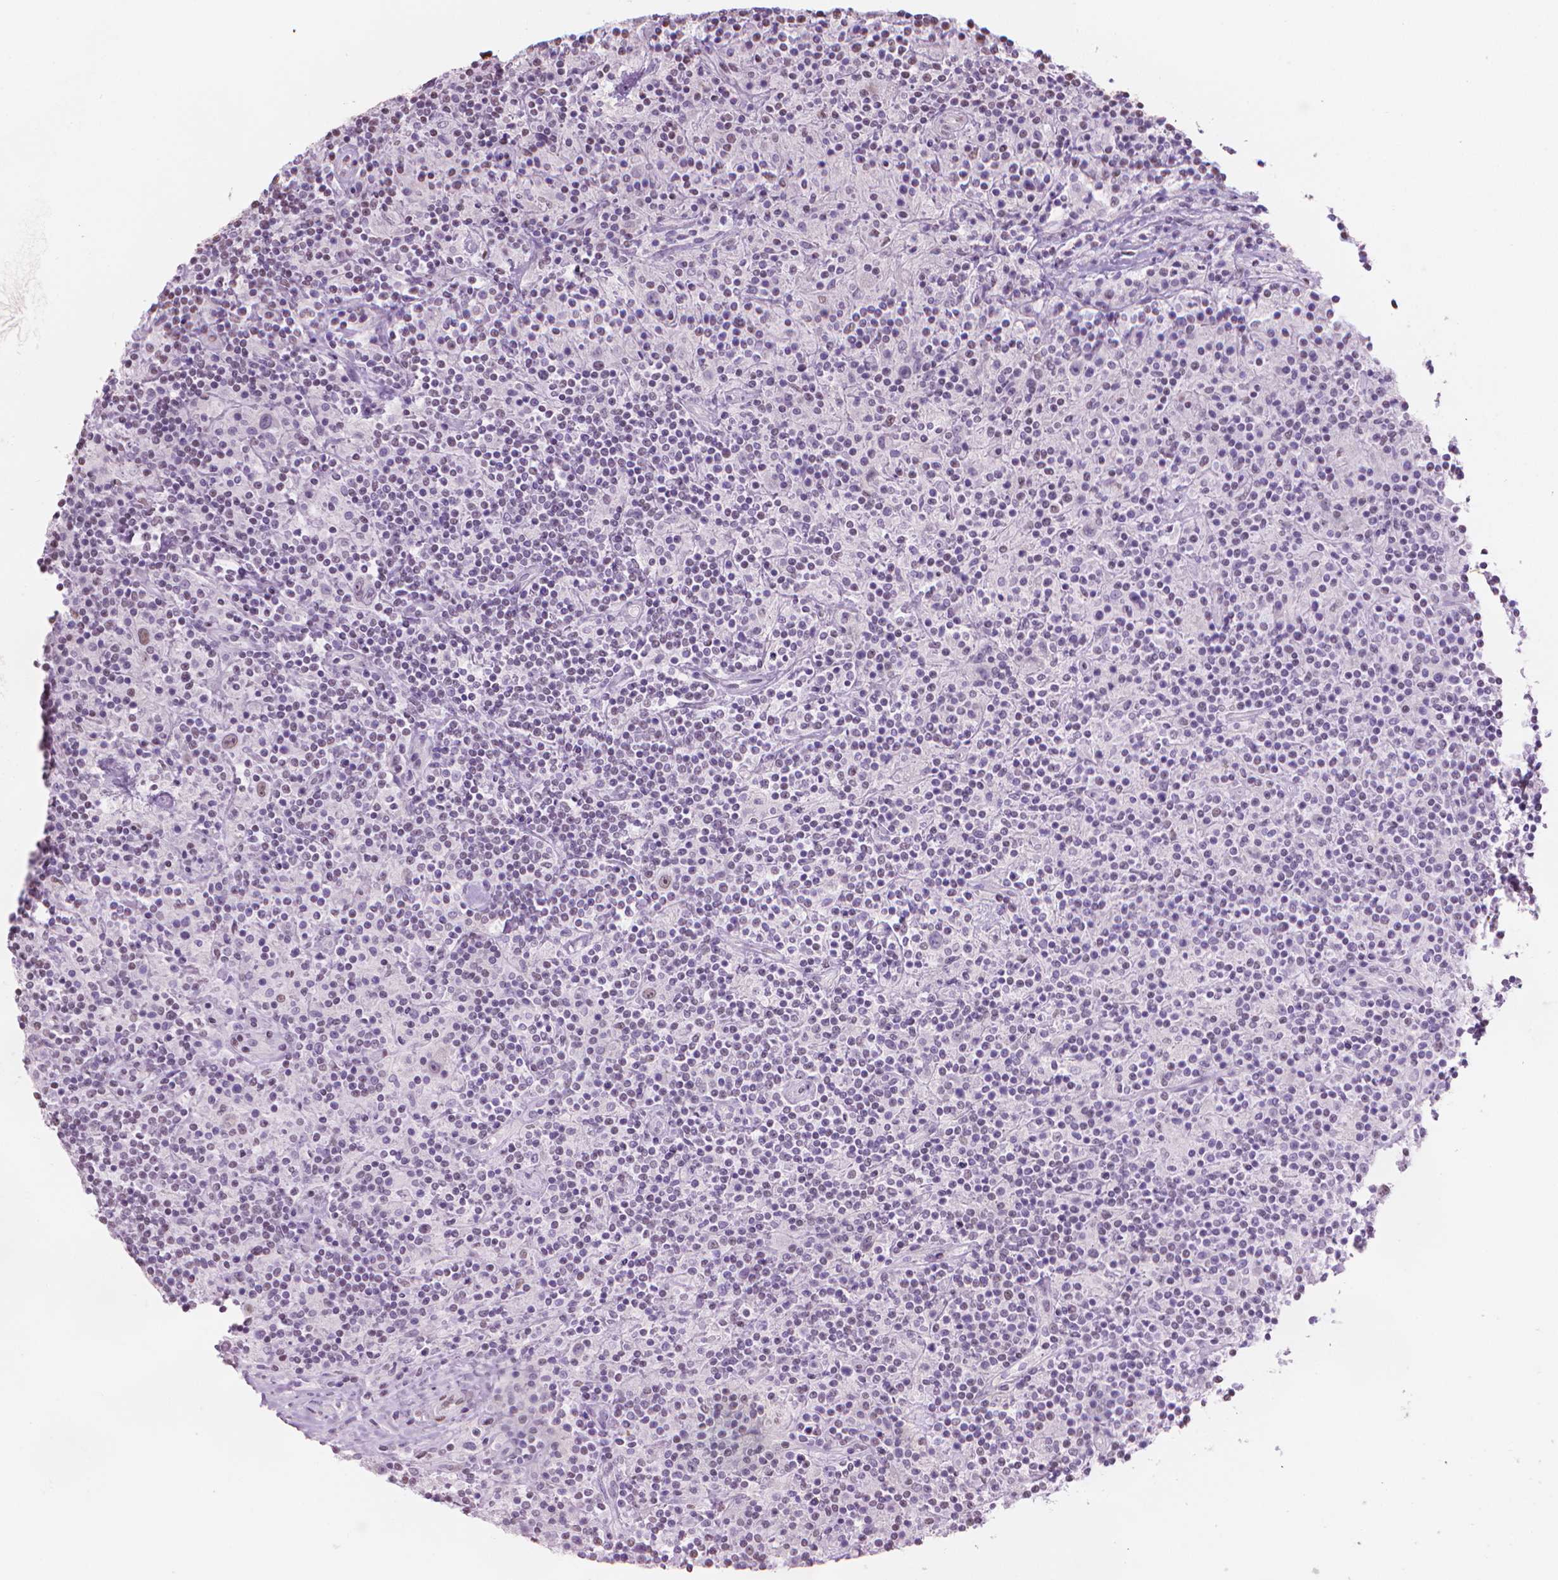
{"staining": {"intensity": "weak", "quantity": "25%-75%", "location": "nuclear"}, "tissue": "lymphoma", "cell_type": "Tumor cells", "image_type": "cancer", "snomed": [{"axis": "morphology", "description": "Hodgkin's disease, NOS"}, {"axis": "topography", "description": "Lymph node"}], "caption": "Tumor cells show low levels of weak nuclear staining in approximately 25%-75% of cells in Hodgkin's disease.", "gene": "PIAS2", "patient": {"sex": "male", "age": 70}}